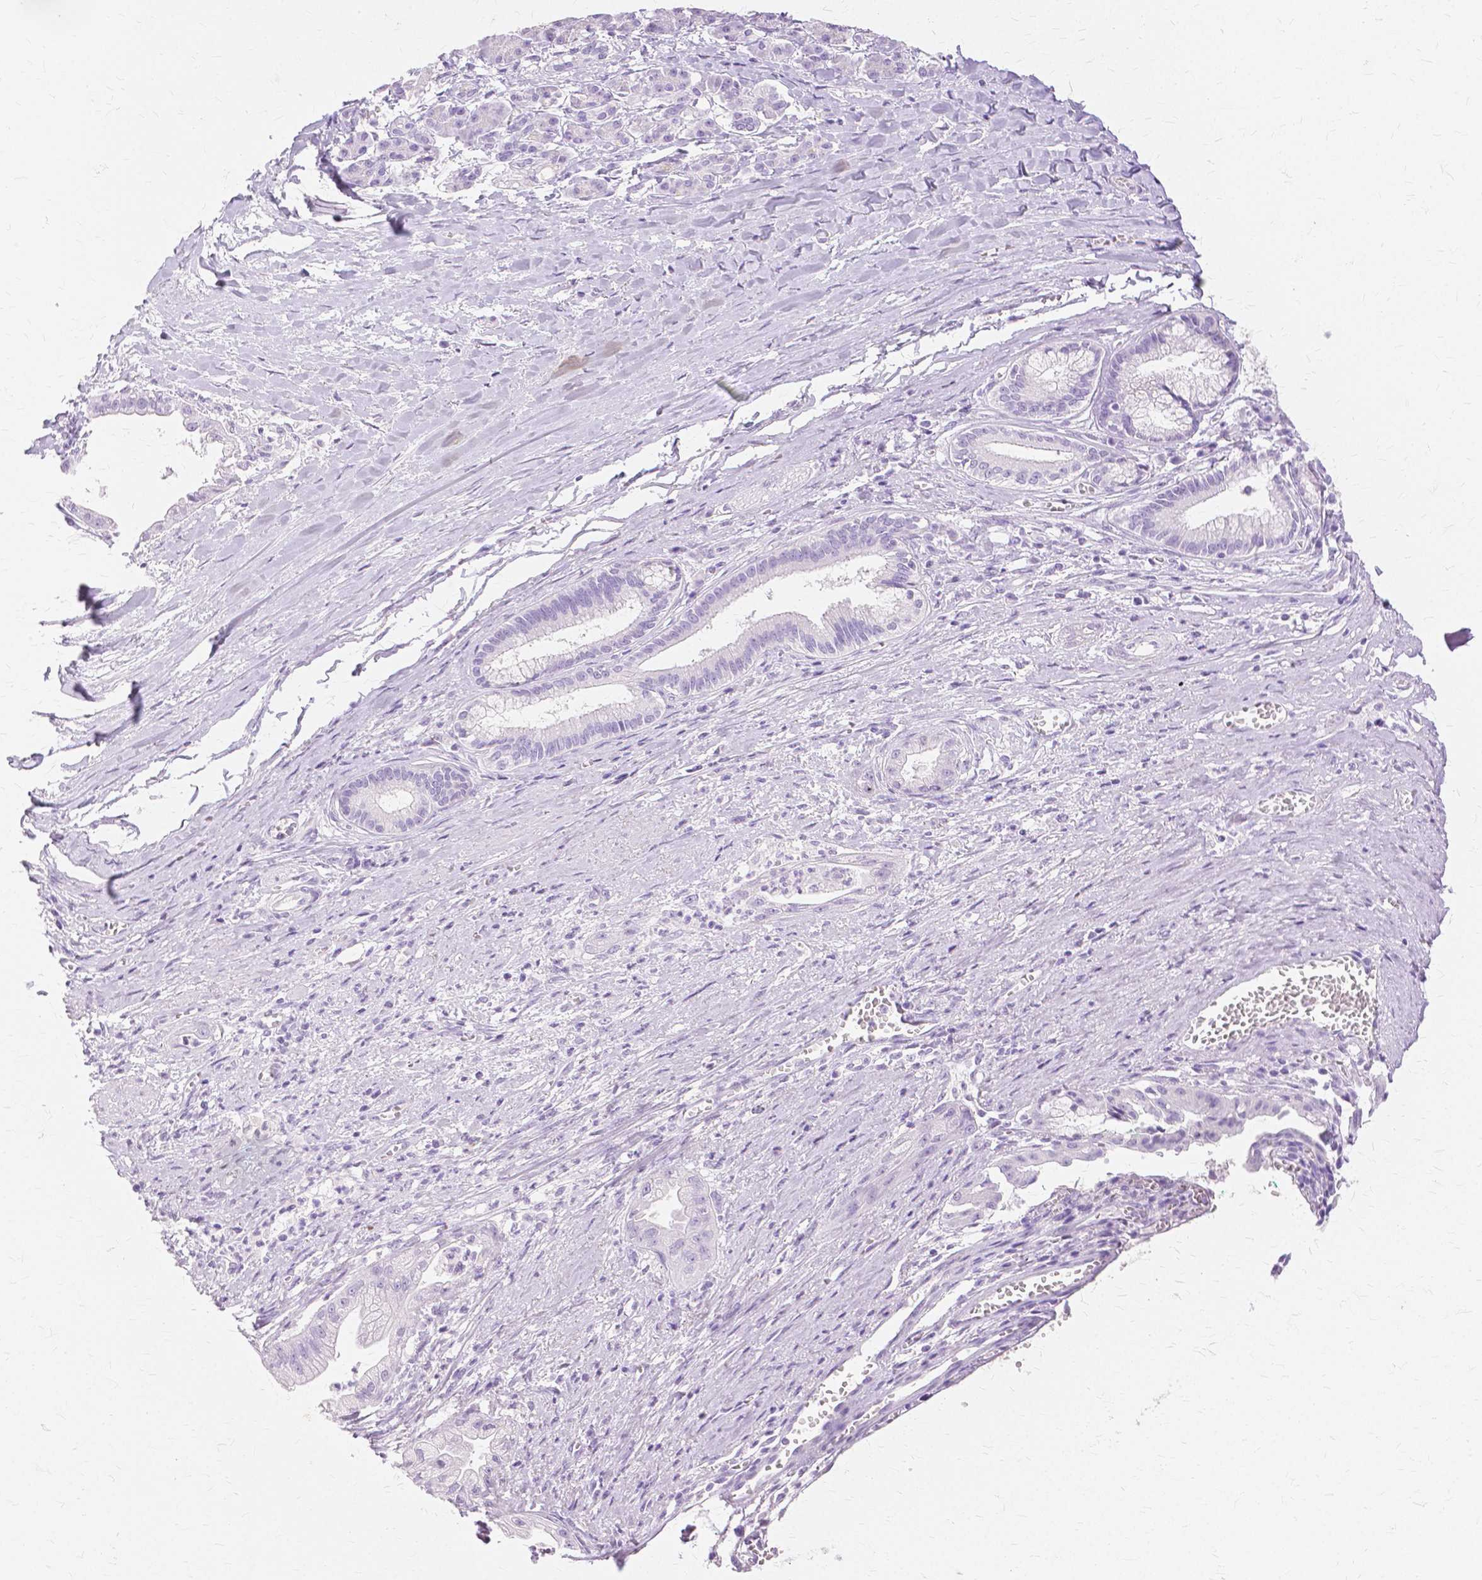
{"staining": {"intensity": "negative", "quantity": "none", "location": "none"}, "tissue": "pancreatic cancer", "cell_type": "Tumor cells", "image_type": "cancer", "snomed": [{"axis": "morphology", "description": "Normal tissue, NOS"}, {"axis": "morphology", "description": "Adenocarcinoma, NOS"}, {"axis": "topography", "description": "Lymph node"}, {"axis": "topography", "description": "Pancreas"}], "caption": "This histopathology image is of pancreatic adenocarcinoma stained with immunohistochemistry to label a protein in brown with the nuclei are counter-stained blue. There is no positivity in tumor cells.", "gene": "TGM1", "patient": {"sex": "female", "age": 58}}